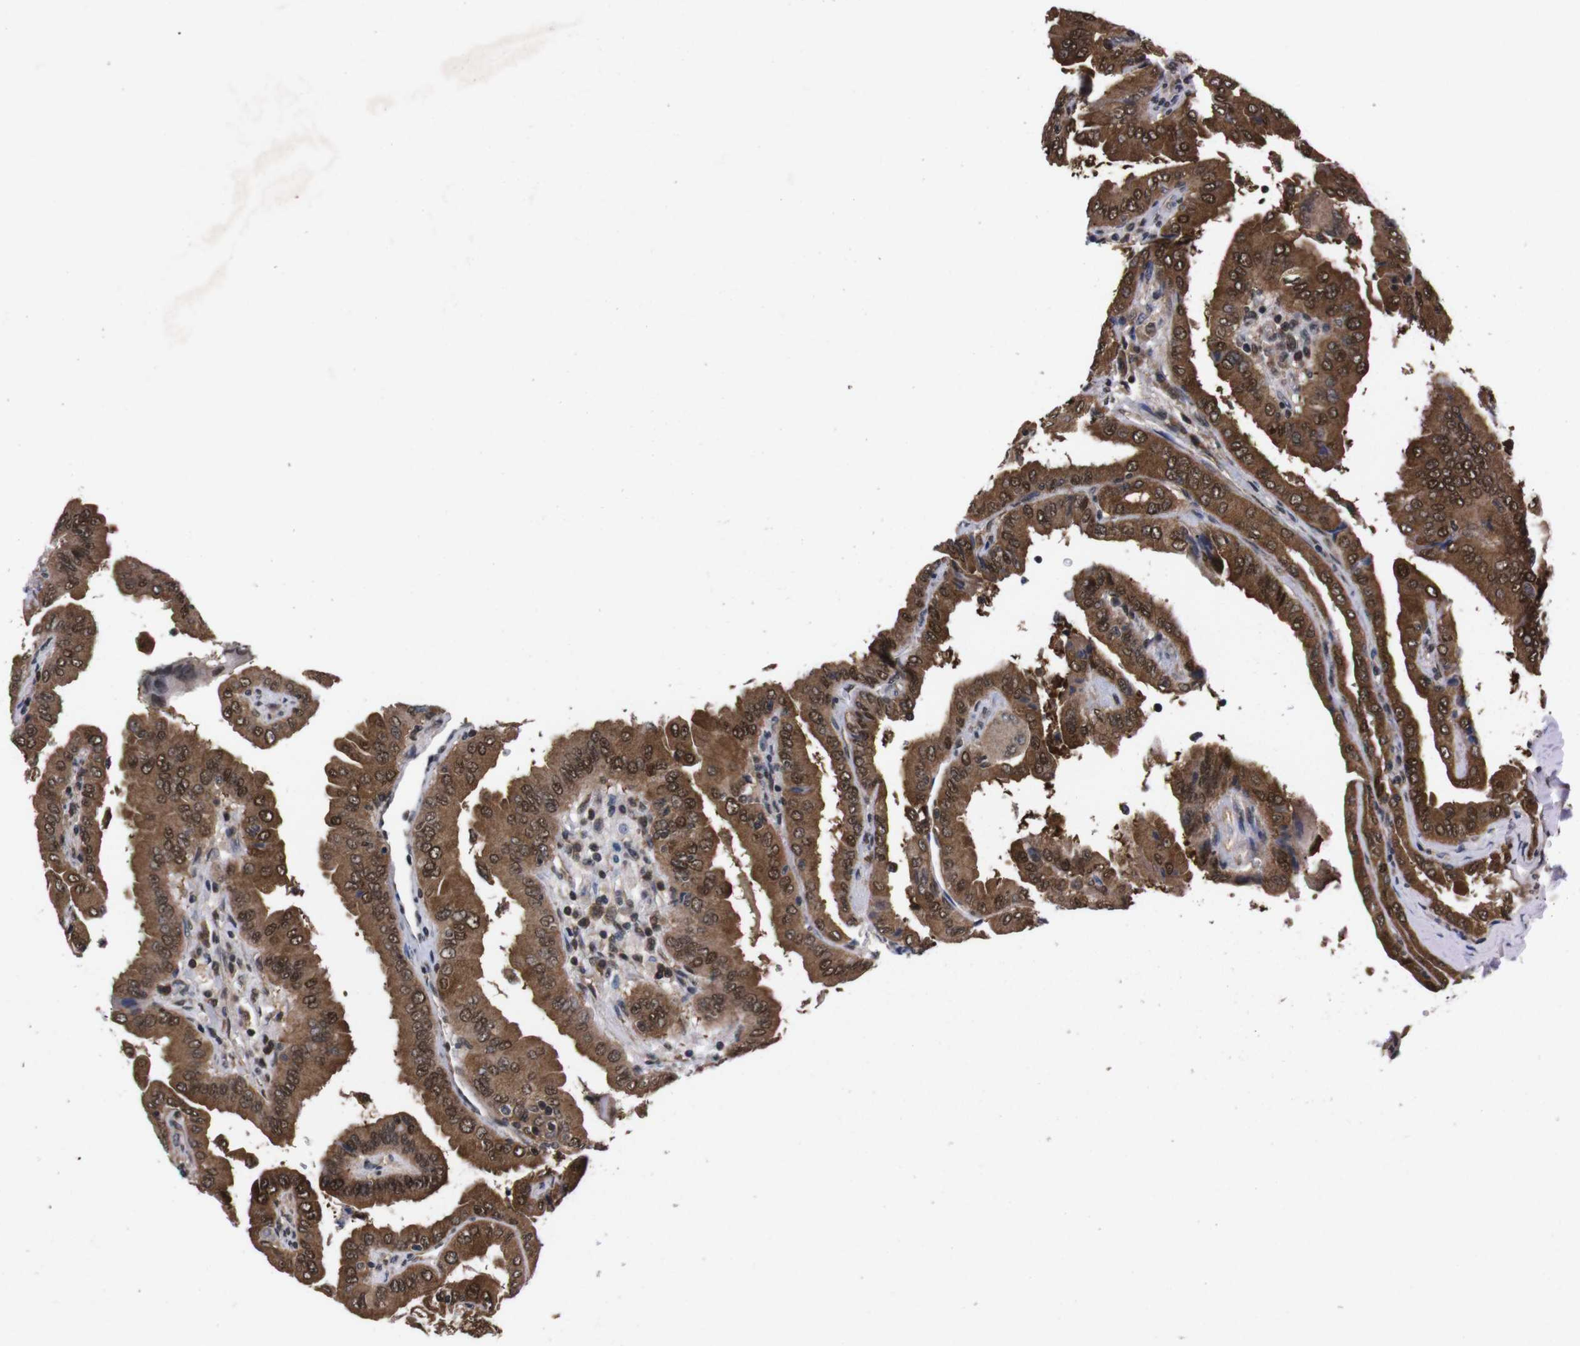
{"staining": {"intensity": "moderate", "quantity": ">75%", "location": "cytoplasmic/membranous,nuclear"}, "tissue": "thyroid cancer", "cell_type": "Tumor cells", "image_type": "cancer", "snomed": [{"axis": "morphology", "description": "Papillary adenocarcinoma, NOS"}, {"axis": "topography", "description": "Thyroid gland"}], "caption": "Protein expression analysis of papillary adenocarcinoma (thyroid) shows moderate cytoplasmic/membranous and nuclear expression in approximately >75% of tumor cells.", "gene": "UBQLN2", "patient": {"sex": "male", "age": 33}}